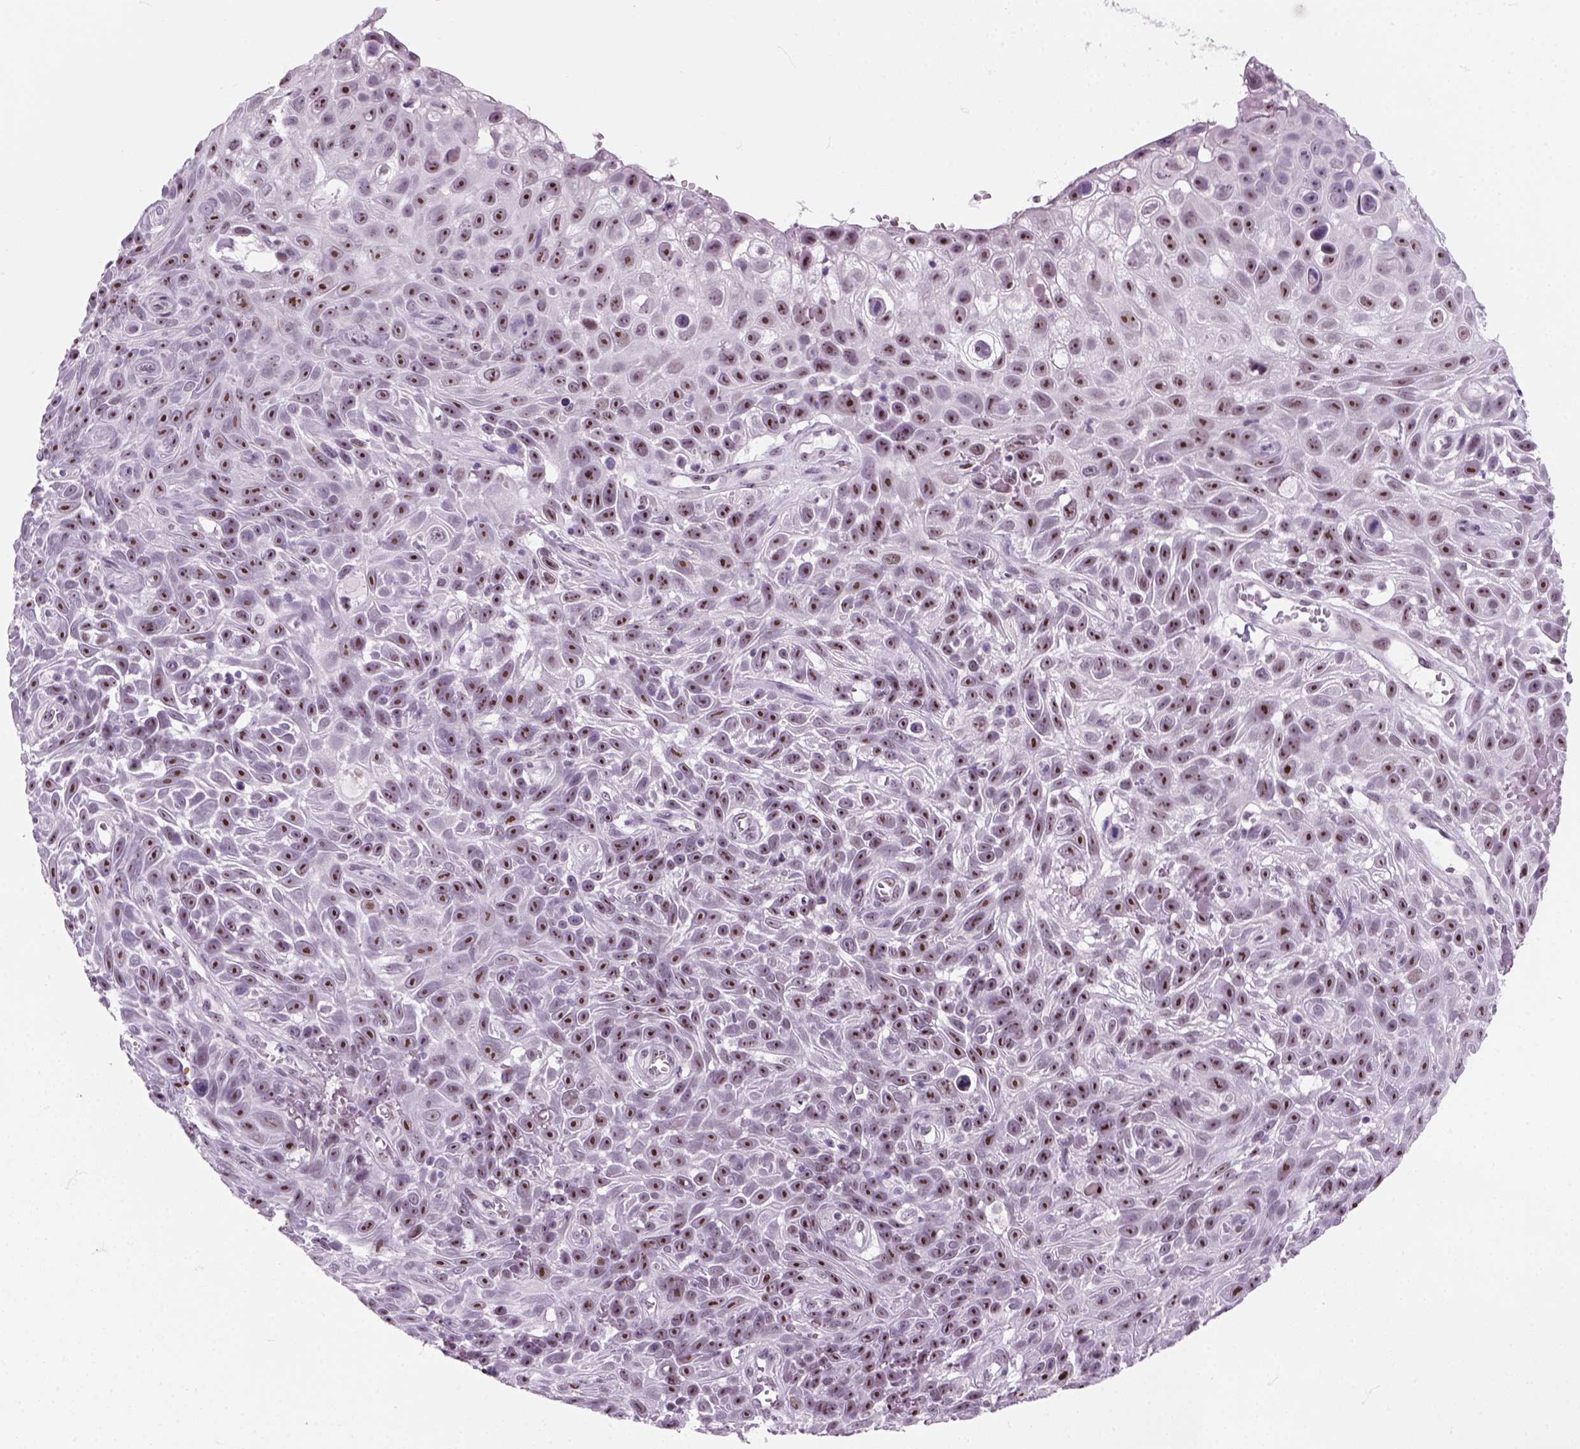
{"staining": {"intensity": "strong", "quantity": ">75%", "location": "nuclear"}, "tissue": "skin cancer", "cell_type": "Tumor cells", "image_type": "cancer", "snomed": [{"axis": "morphology", "description": "Squamous cell carcinoma, NOS"}, {"axis": "topography", "description": "Skin"}], "caption": "Approximately >75% of tumor cells in human skin squamous cell carcinoma reveal strong nuclear protein positivity as visualized by brown immunohistochemical staining.", "gene": "ZNF865", "patient": {"sex": "male", "age": 82}}